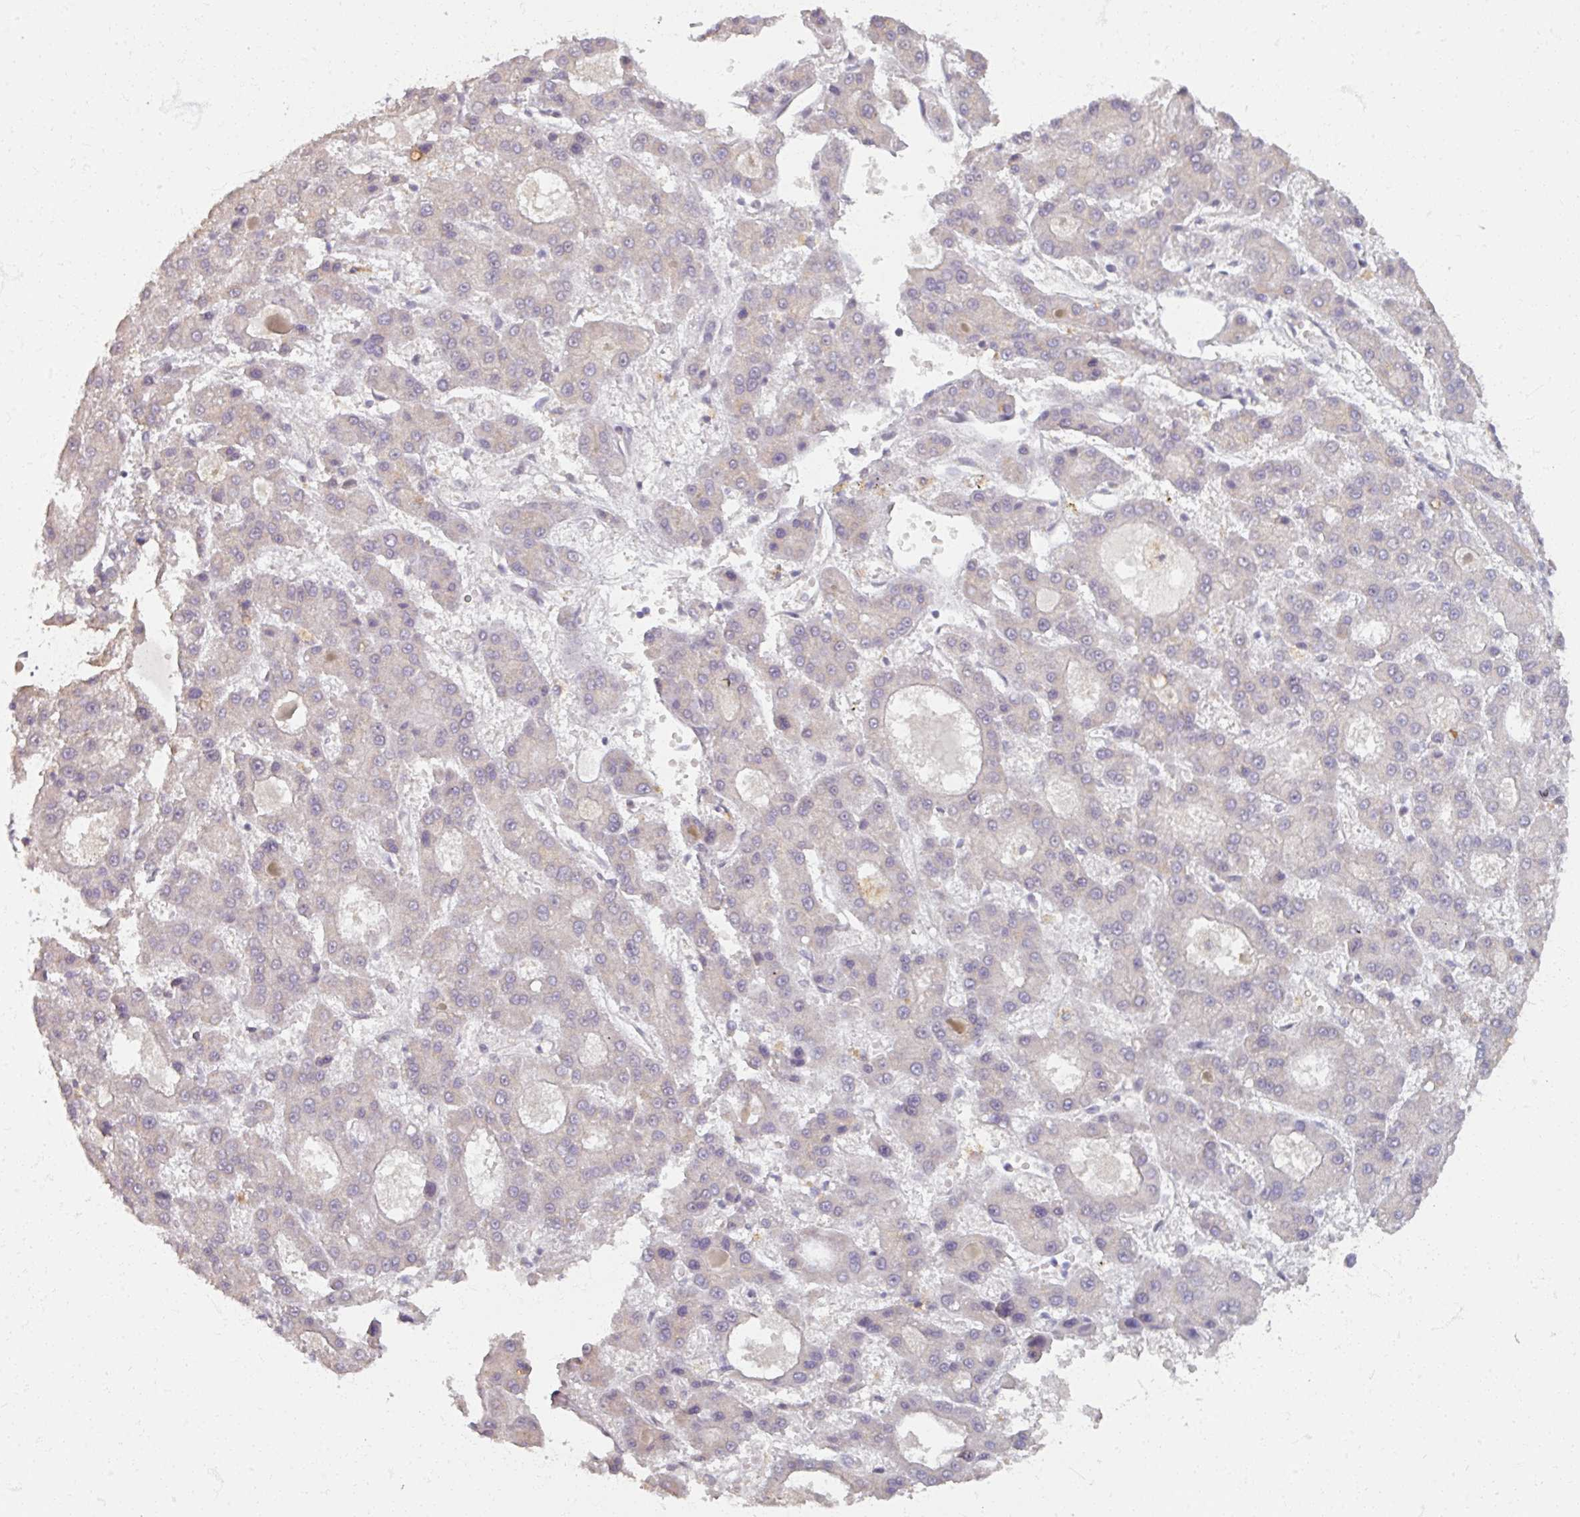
{"staining": {"intensity": "negative", "quantity": "none", "location": "none"}, "tissue": "liver cancer", "cell_type": "Tumor cells", "image_type": "cancer", "snomed": [{"axis": "morphology", "description": "Carcinoma, Hepatocellular, NOS"}, {"axis": "topography", "description": "Liver"}], "caption": "The immunohistochemistry image has no significant positivity in tumor cells of liver hepatocellular carcinoma tissue.", "gene": "SOX11", "patient": {"sex": "male", "age": 70}}